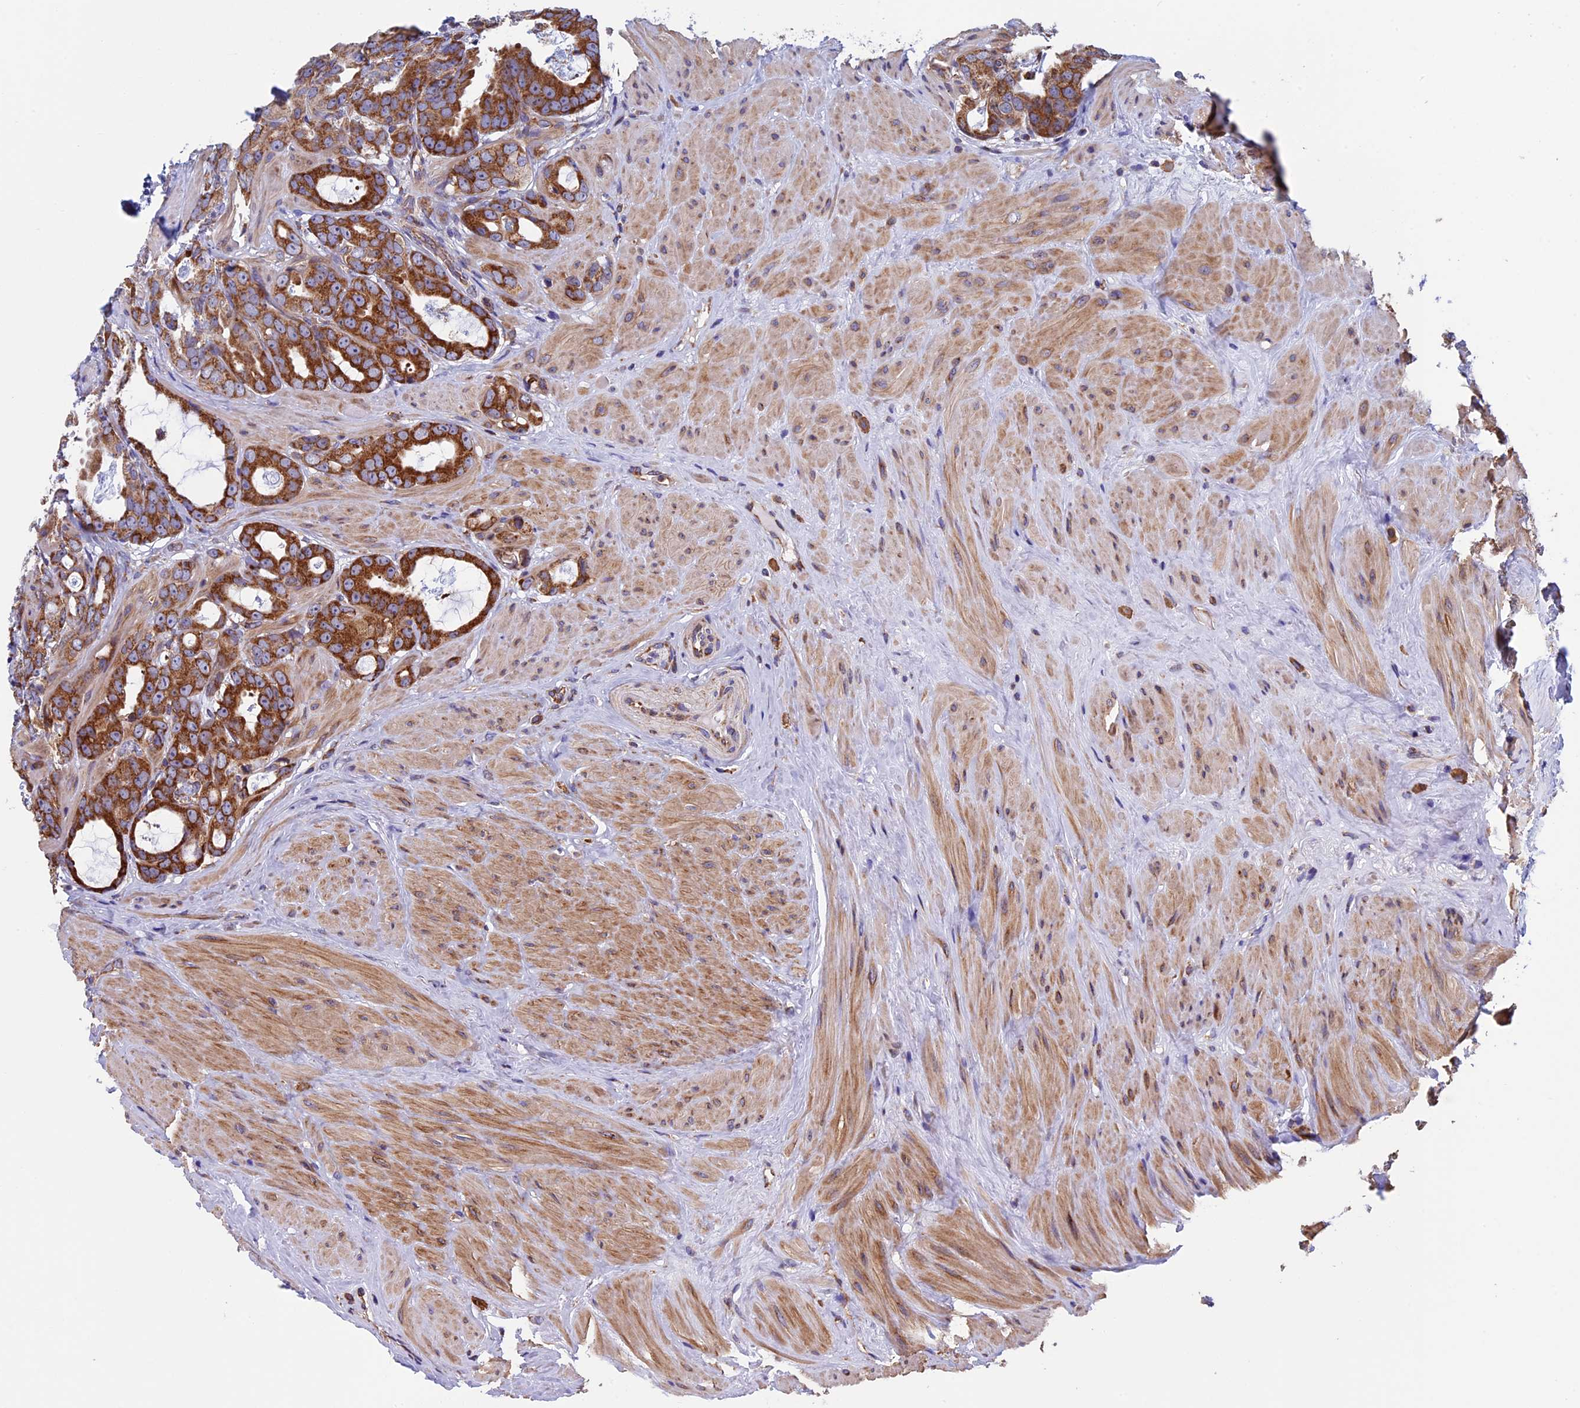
{"staining": {"intensity": "strong", "quantity": ">75%", "location": "cytoplasmic/membranous"}, "tissue": "prostate cancer", "cell_type": "Tumor cells", "image_type": "cancer", "snomed": [{"axis": "morphology", "description": "Adenocarcinoma, Low grade"}, {"axis": "topography", "description": "Prostate"}], "caption": "Protein expression analysis of prostate cancer exhibits strong cytoplasmic/membranous expression in approximately >75% of tumor cells.", "gene": "SLC9A5", "patient": {"sex": "male", "age": 71}}